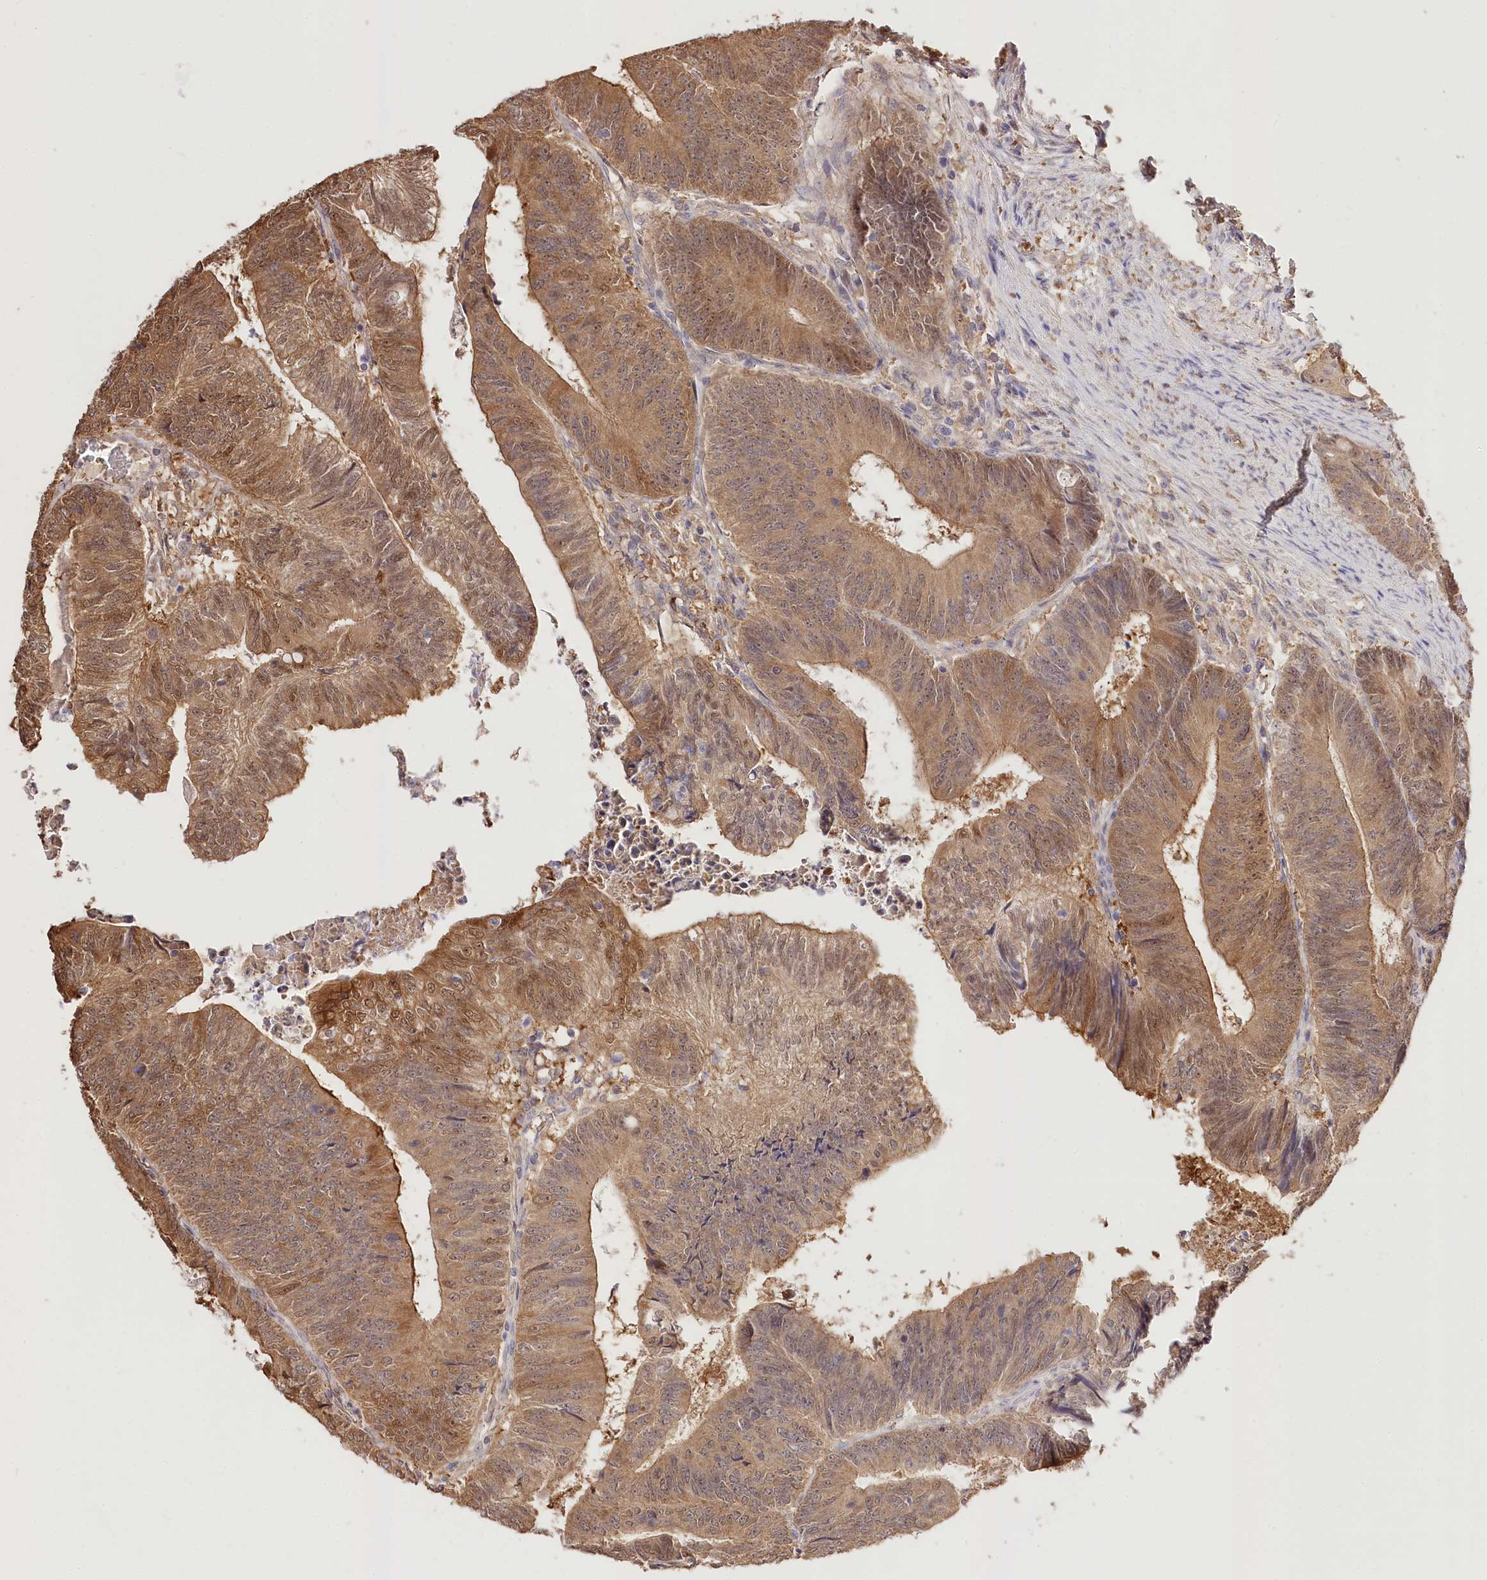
{"staining": {"intensity": "moderate", "quantity": ">75%", "location": "cytoplasmic/membranous,nuclear"}, "tissue": "colorectal cancer", "cell_type": "Tumor cells", "image_type": "cancer", "snomed": [{"axis": "morphology", "description": "Adenocarcinoma, NOS"}, {"axis": "topography", "description": "Colon"}], "caption": "High-power microscopy captured an immunohistochemistry (IHC) micrograph of colorectal adenocarcinoma, revealing moderate cytoplasmic/membranous and nuclear staining in about >75% of tumor cells. The protein of interest is stained brown, and the nuclei are stained in blue (DAB IHC with brightfield microscopy, high magnification).", "gene": "R3HDM2", "patient": {"sex": "female", "age": 67}}